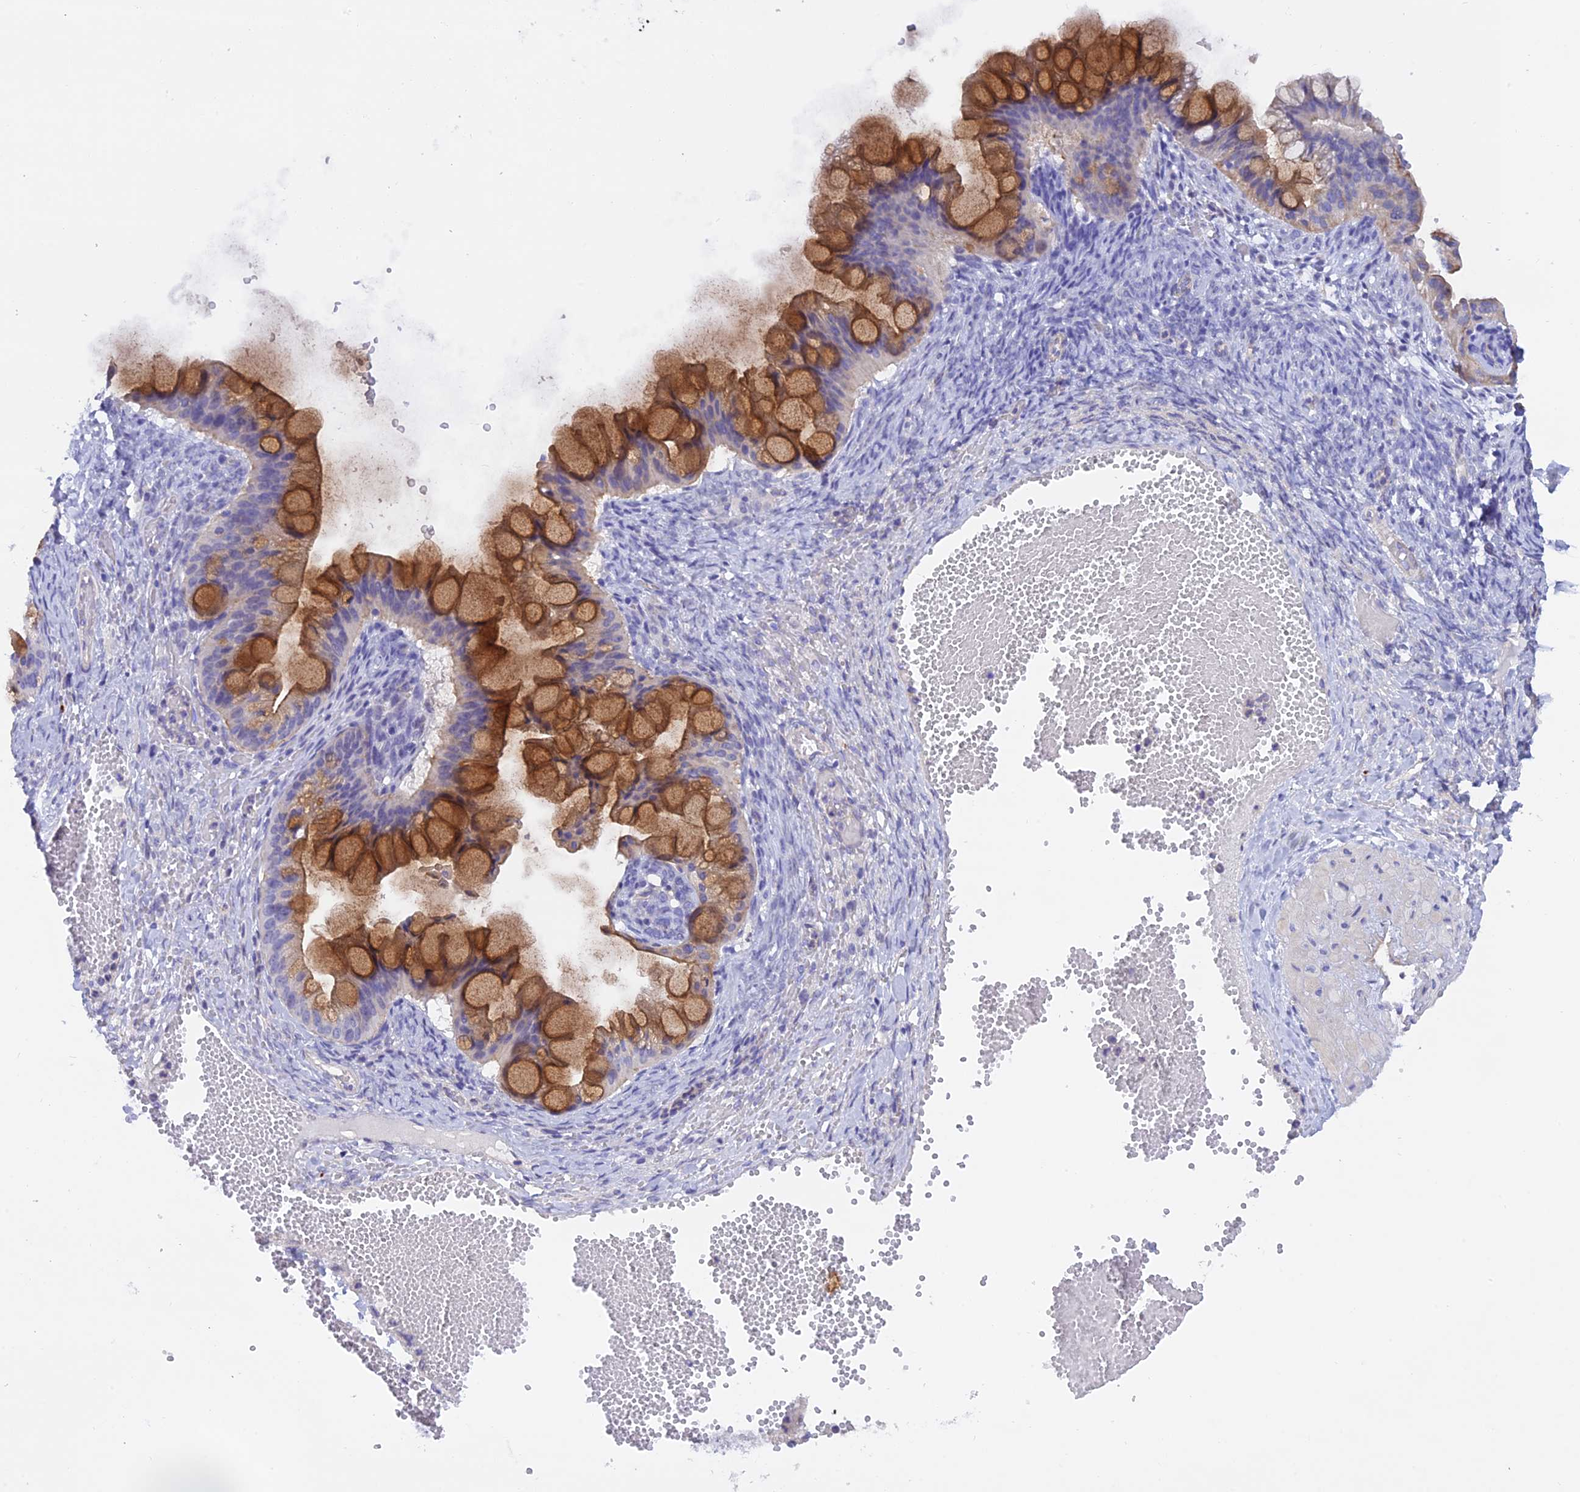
{"staining": {"intensity": "strong", "quantity": ">75%", "location": "cytoplasmic/membranous"}, "tissue": "ovarian cancer", "cell_type": "Tumor cells", "image_type": "cancer", "snomed": [{"axis": "morphology", "description": "Cystadenocarcinoma, mucinous, NOS"}, {"axis": "topography", "description": "Ovary"}], "caption": "Human ovarian cancer stained for a protein (brown) shows strong cytoplasmic/membranous positive positivity in approximately >75% of tumor cells.", "gene": "C17orf67", "patient": {"sex": "female", "age": 73}}